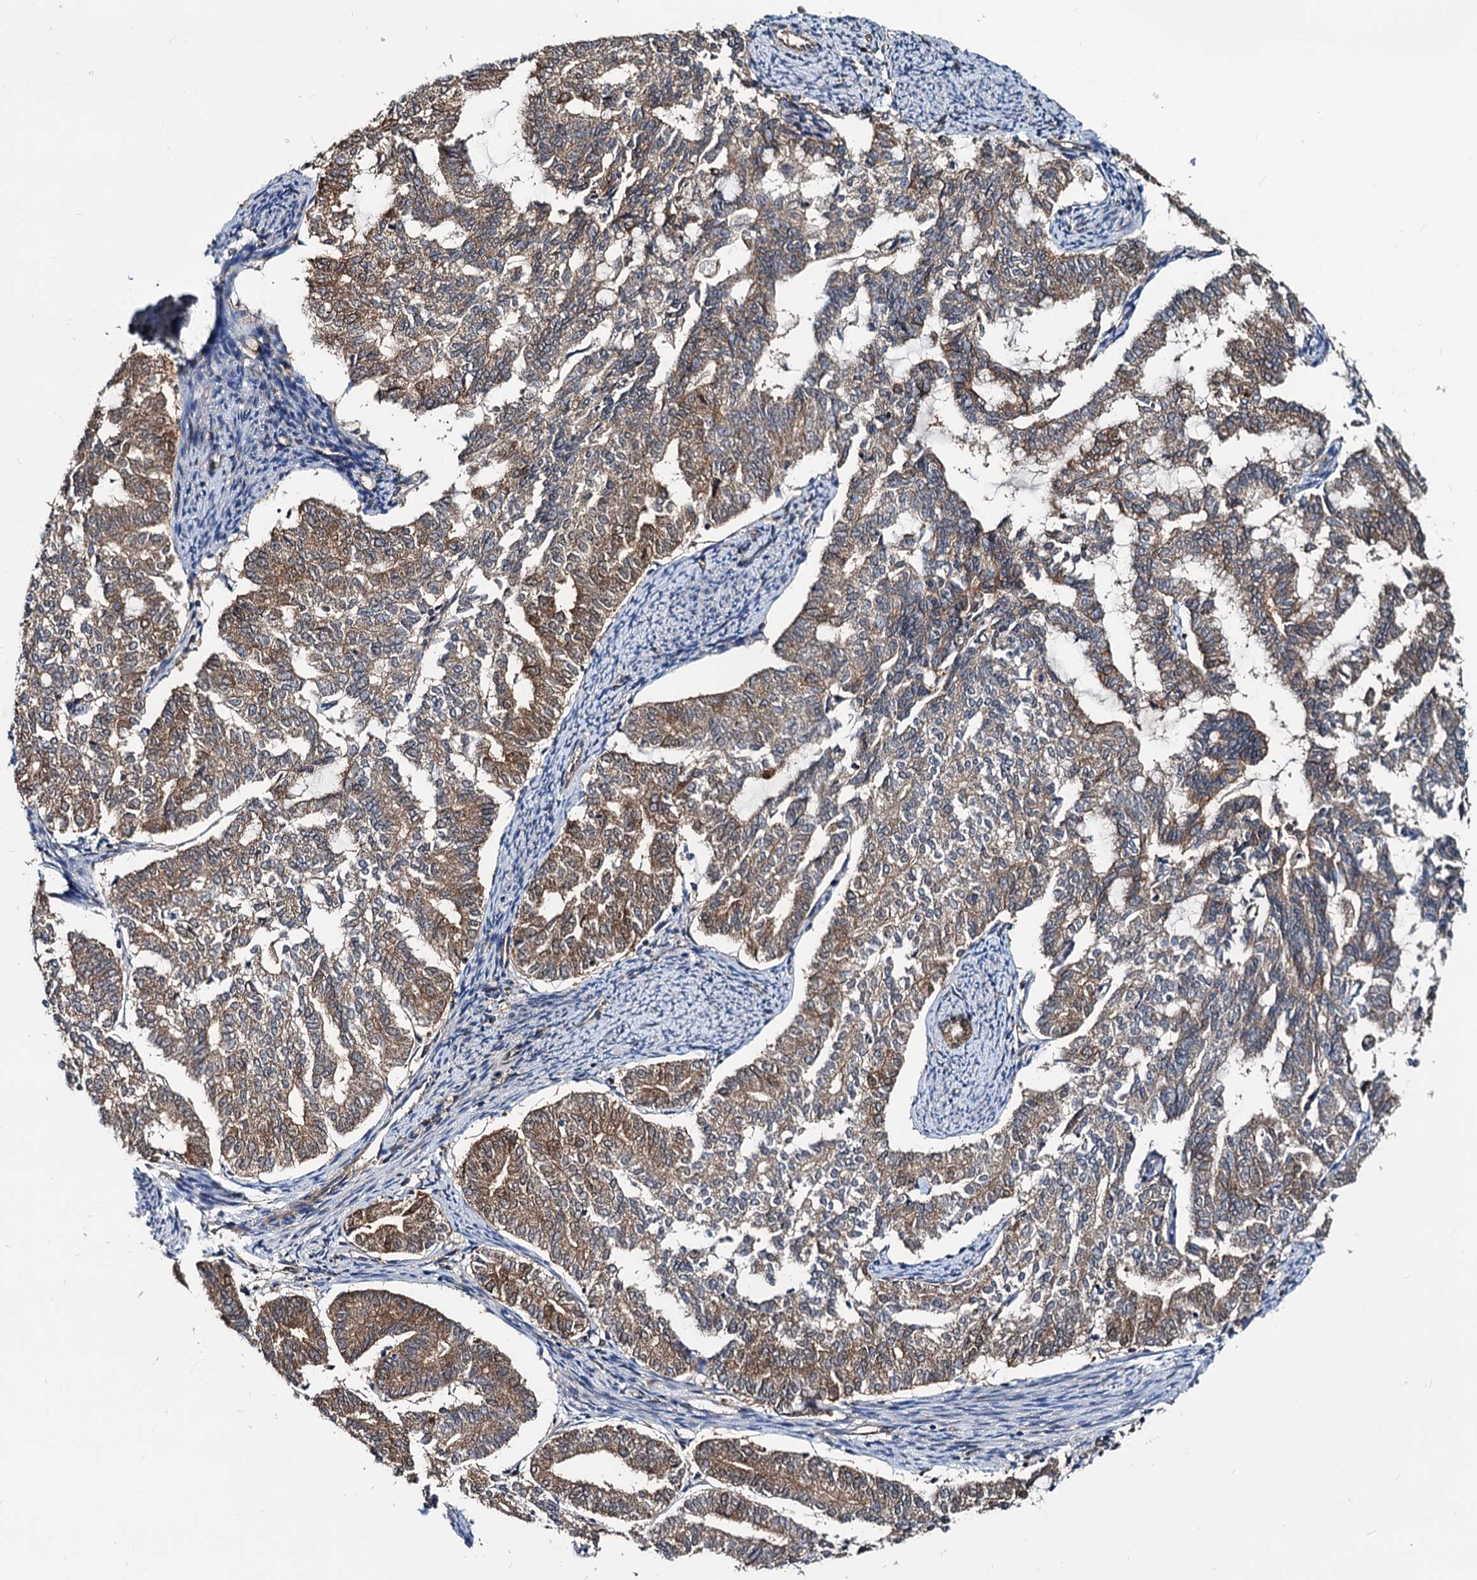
{"staining": {"intensity": "moderate", "quantity": ">75%", "location": "cytoplasmic/membranous"}, "tissue": "endometrial cancer", "cell_type": "Tumor cells", "image_type": "cancer", "snomed": [{"axis": "morphology", "description": "Adenocarcinoma, NOS"}, {"axis": "topography", "description": "Endometrium"}], "caption": "Human adenocarcinoma (endometrial) stained with a brown dye reveals moderate cytoplasmic/membranous positive positivity in approximately >75% of tumor cells.", "gene": "IDI1", "patient": {"sex": "female", "age": 79}}